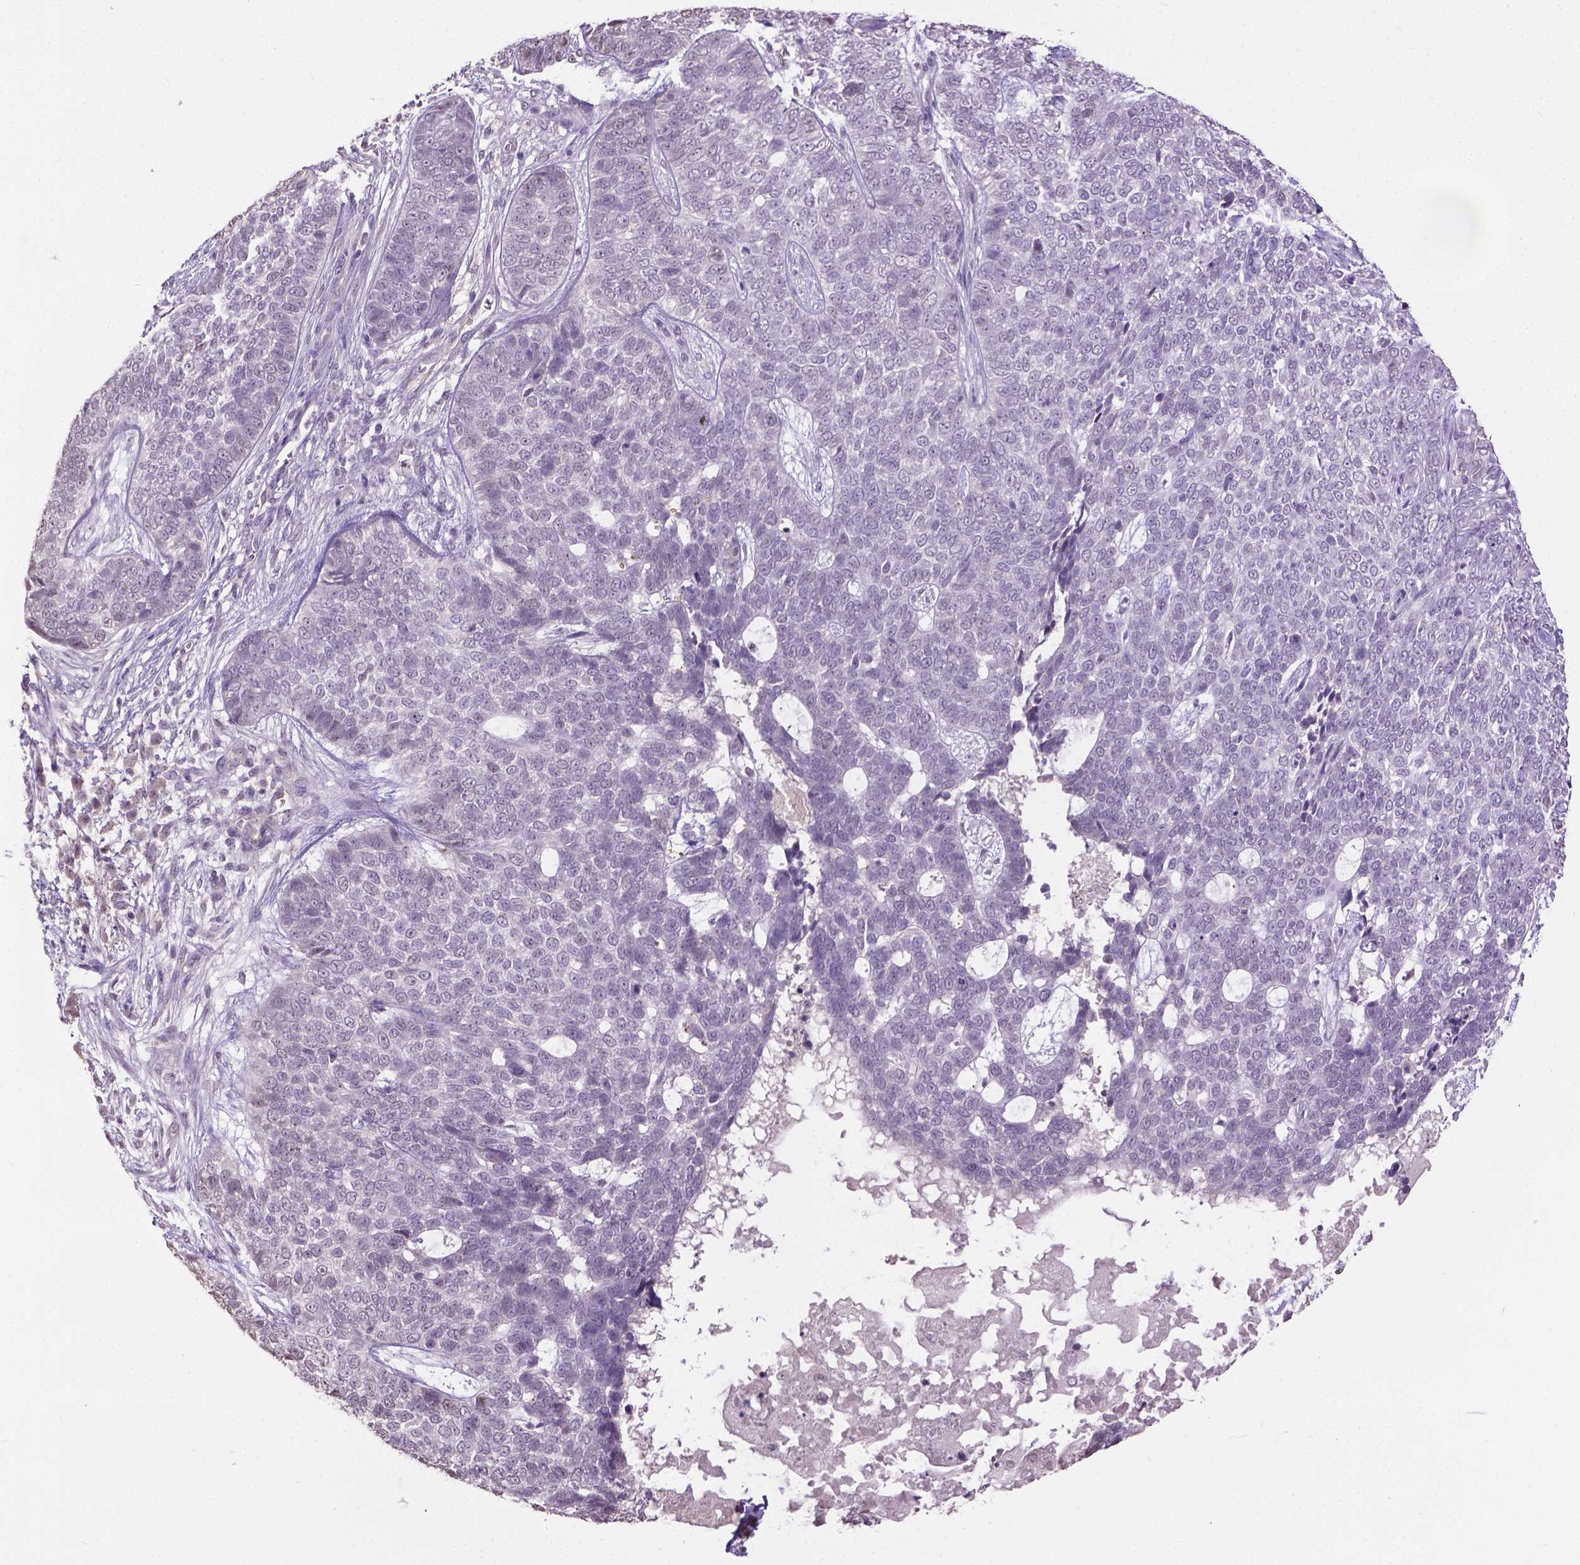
{"staining": {"intensity": "negative", "quantity": "none", "location": "none"}, "tissue": "skin cancer", "cell_type": "Tumor cells", "image_type": "cancer", "snomed": [{"axis": "morphology", "description": "Basal cell carcinoma"}, {"axis": "topography", "description": "Skin"}], "caption": "Protein analysis of skin cancer demonstrates no significant positivity in tumor cells. (Brightfield microscopy of DAB (3,3'-diaminobenzidine) immunohistochemistry at high magnification).", "gene": "CPM", "patient": {"sex": "female", "age": 69}}